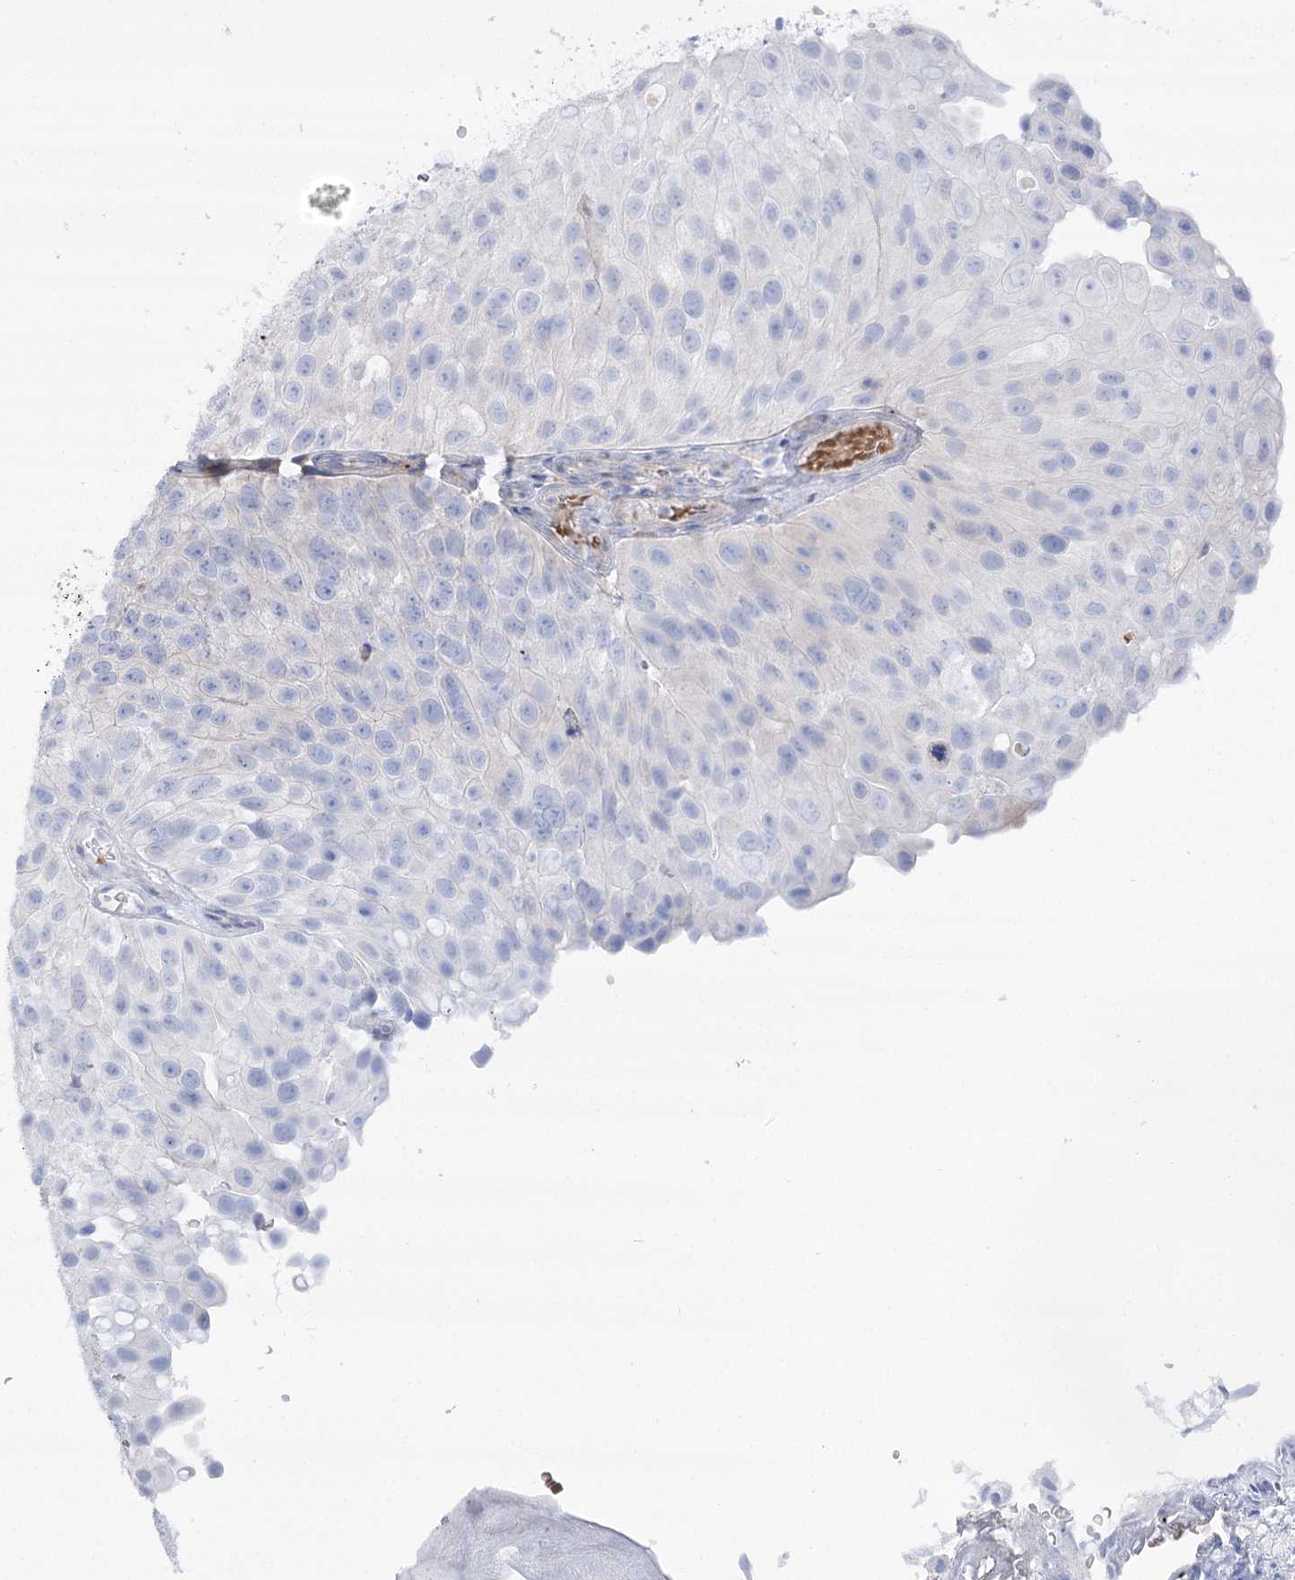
{"staining": {"intensity": "negative", "quantity": "none", "location": "none"}, "tissue": "urothelial cancer", "cell_type": "Tumor cells", "image_type": "cancer", "snomed": [{"axis": "morphology", "description": "Urothelial carcinoma, Low grade"}, {"axis": "topography", "description": "Urinary bladder"}], "caption": "There is no significant expression in tumor cells of urothelial carcinoma (low-grade).", "gene": "SIAE", "patient": {"sex": "male", "age": 78}}